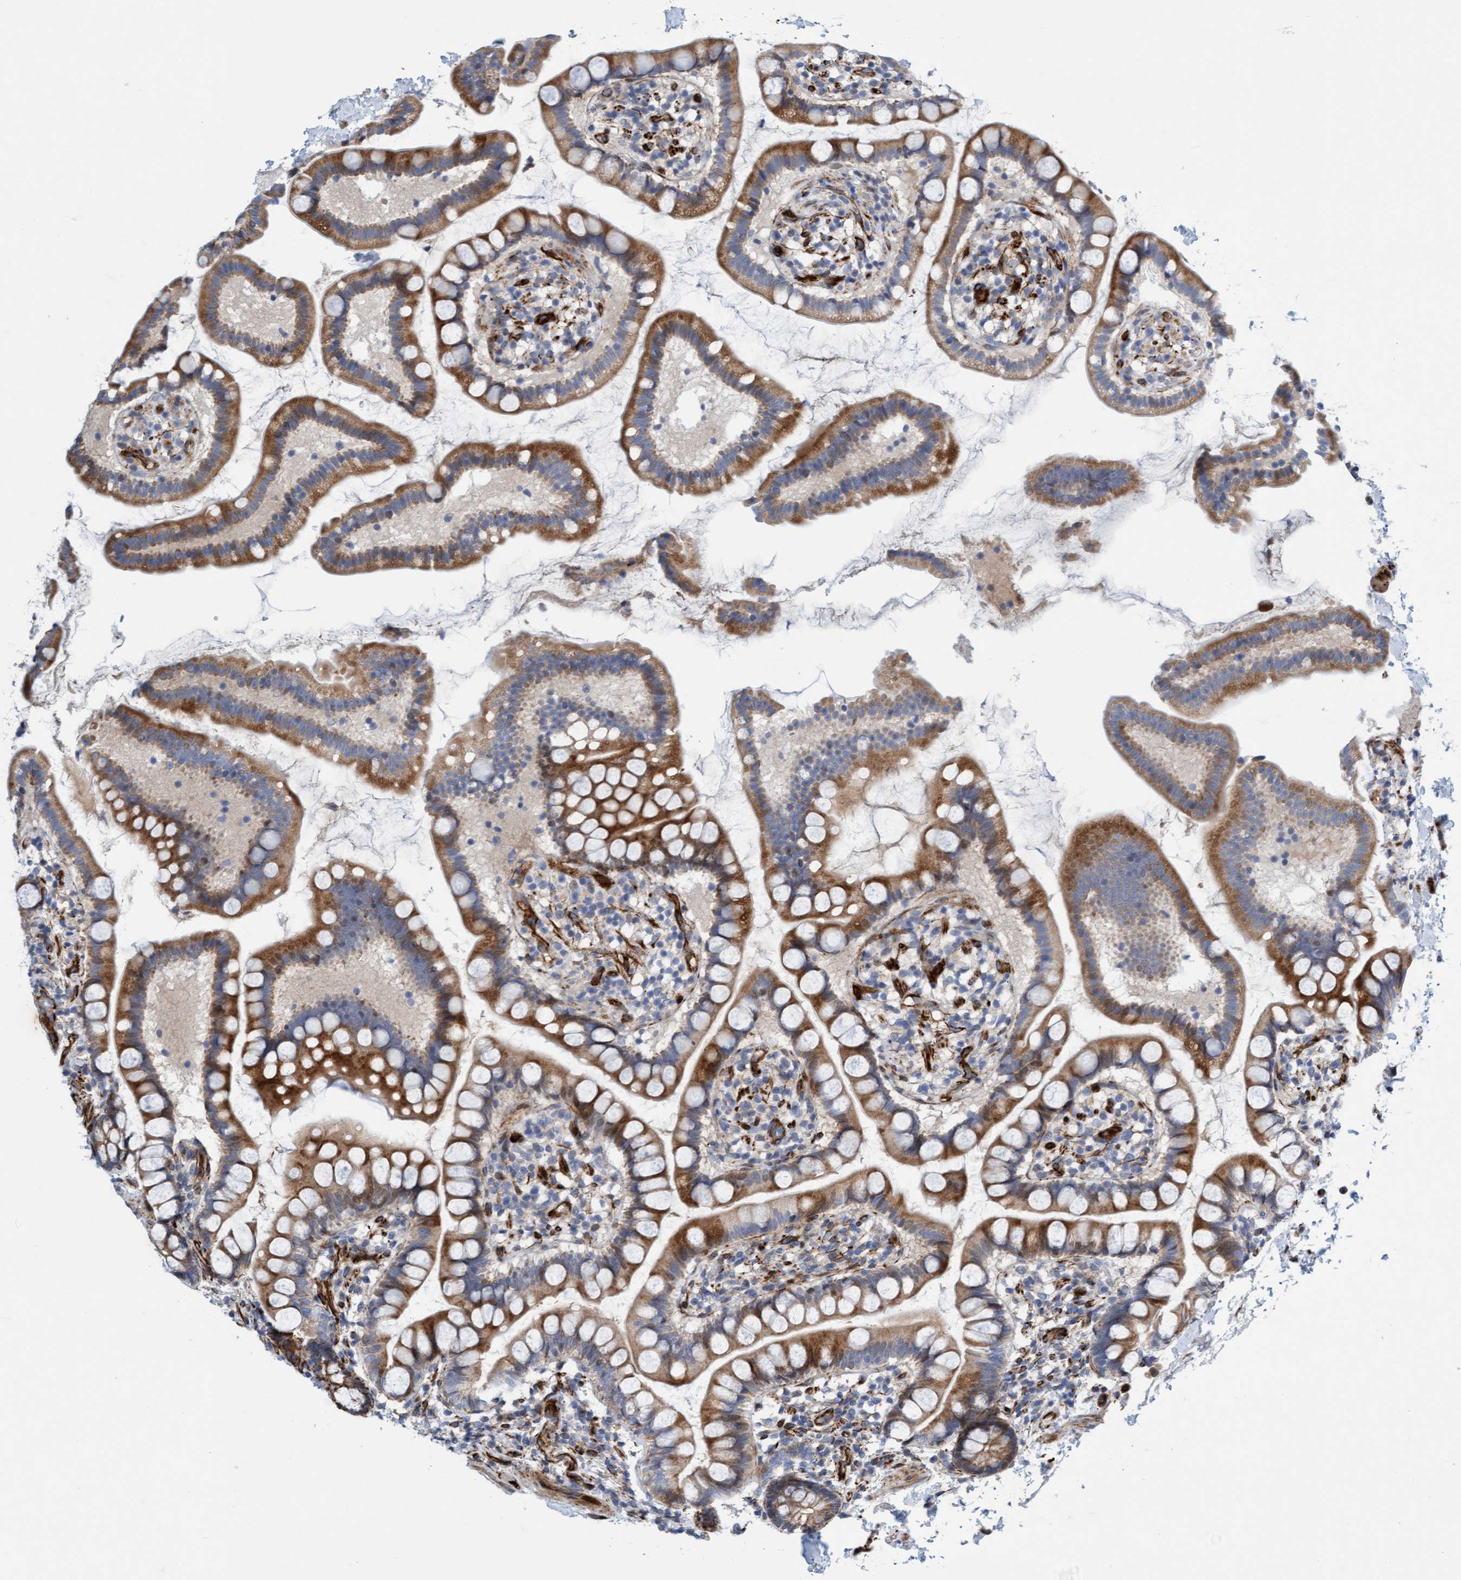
{"staining": {"intensity": "strong", "quantity": "25%-75%", "location": "cytoplasmic/membranous"}, "tissue": "small intestine", "cell_type": "Glandular cells", "image_type": "normal", "snomed": [{"axis": "morphology", "description": "Normal tissue, NOS"}, {"axis": "topography", "description": "Small intestine"}], "caption": "Immunohistochemistry (IHC) image of benign small intestine stained for a protein (brown), which exhibits high levels of strong cytoplasmic/membranous positivity in approximately 25%-75% of glandular cells.", "gene": "POLG2", "patient": {"sex": "female", "age": 84}}